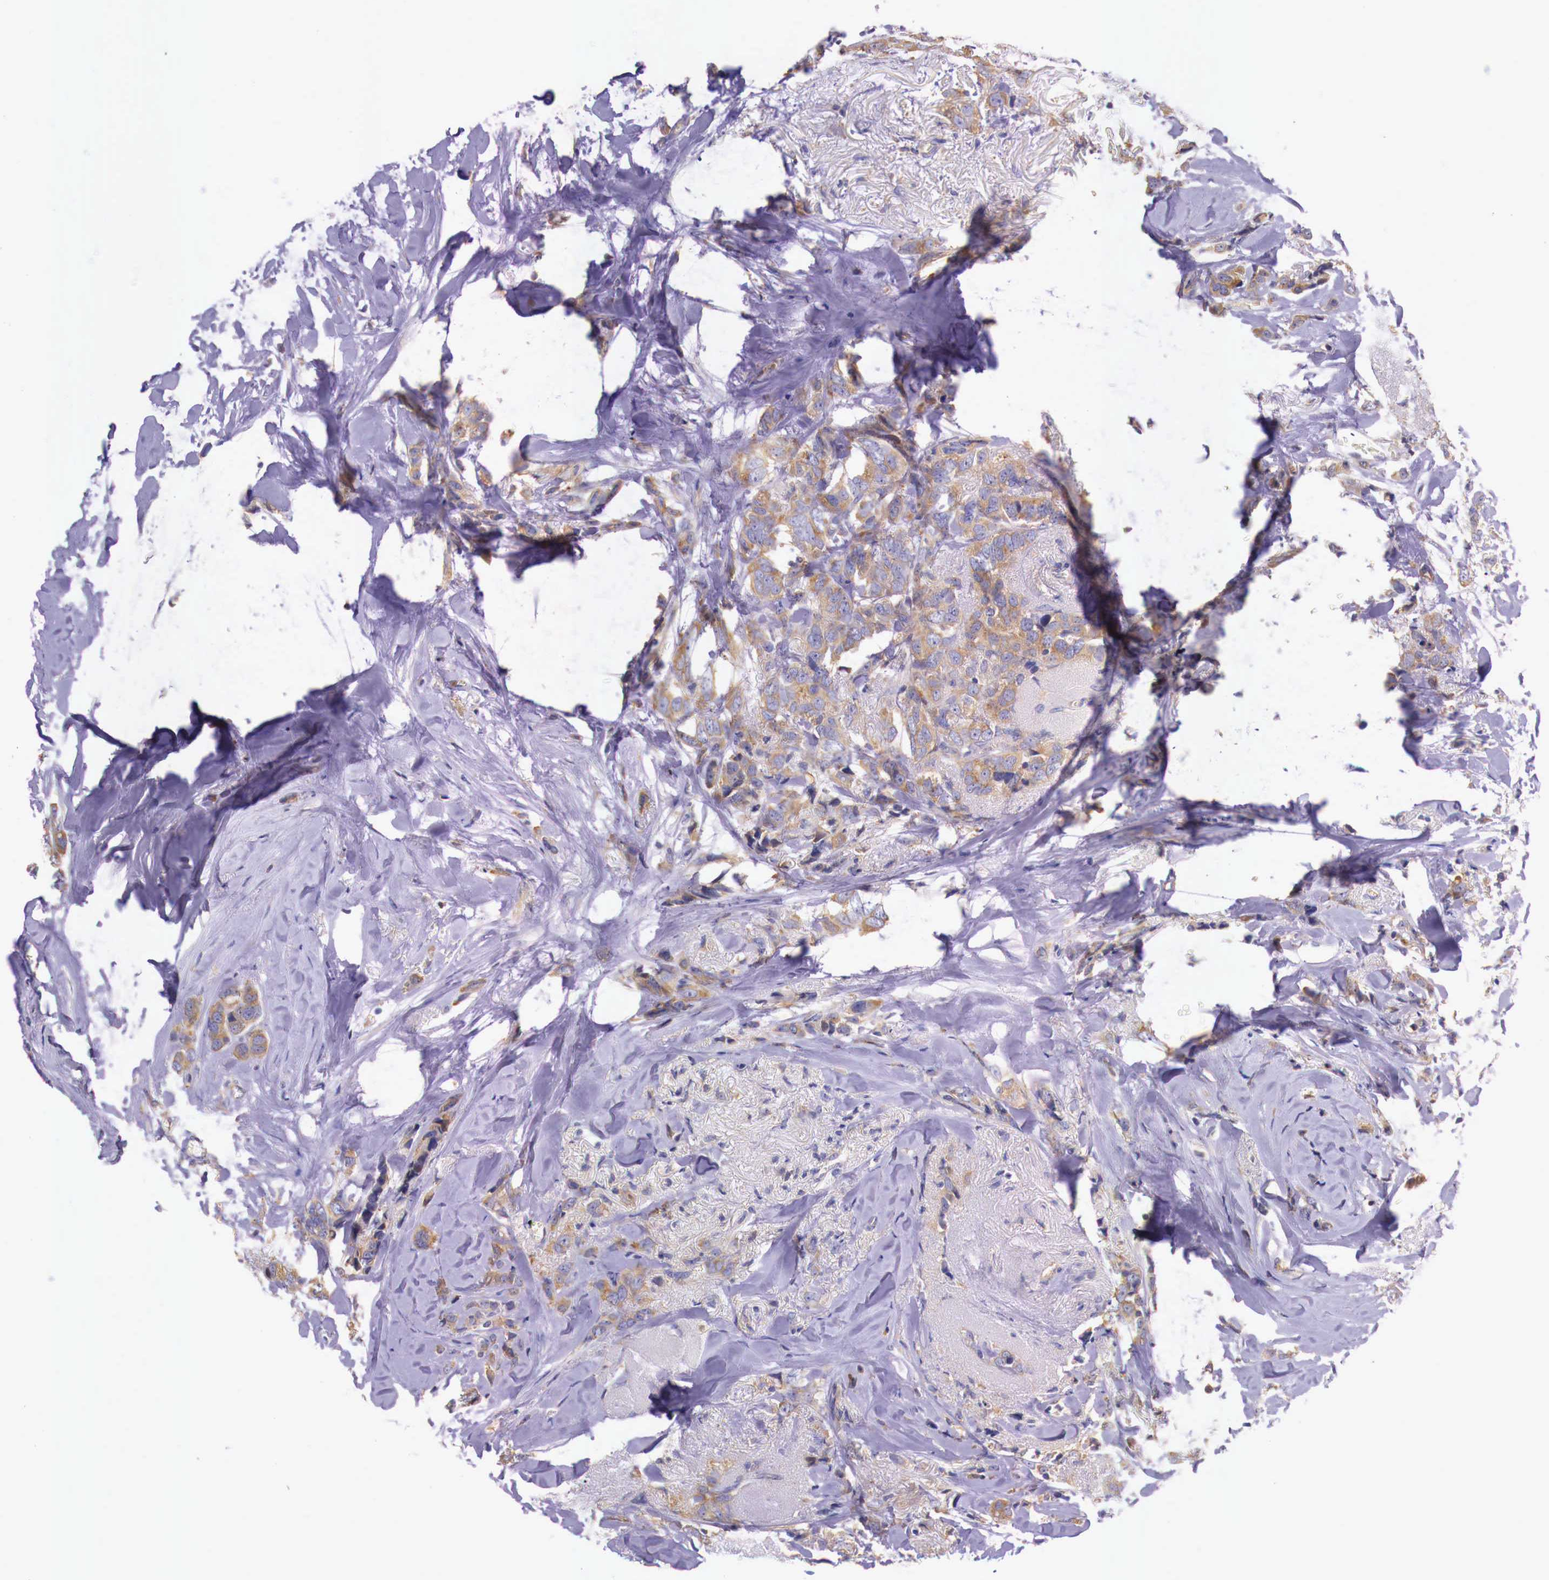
{"staining": {"intensity": "weak", "quantity": ">75%", "location": "cytoplasmic/membranous"}, "tissue": "breast cancer", "cell_type": "Tumor cells", "image_type": "cancer", "snomed": [{"axis": "morphology", "description": "Lobular carcinoma"}, {"axis": "topography", "description": "Breast"}], "caption": "Weak cytoplasmic/membranous staining for a protein is identified in approximately >75% of tumor cells of breast cancer using IHC.", "gene": "GRIPAP1", "patient": {"sex": "female", "age": 57}}